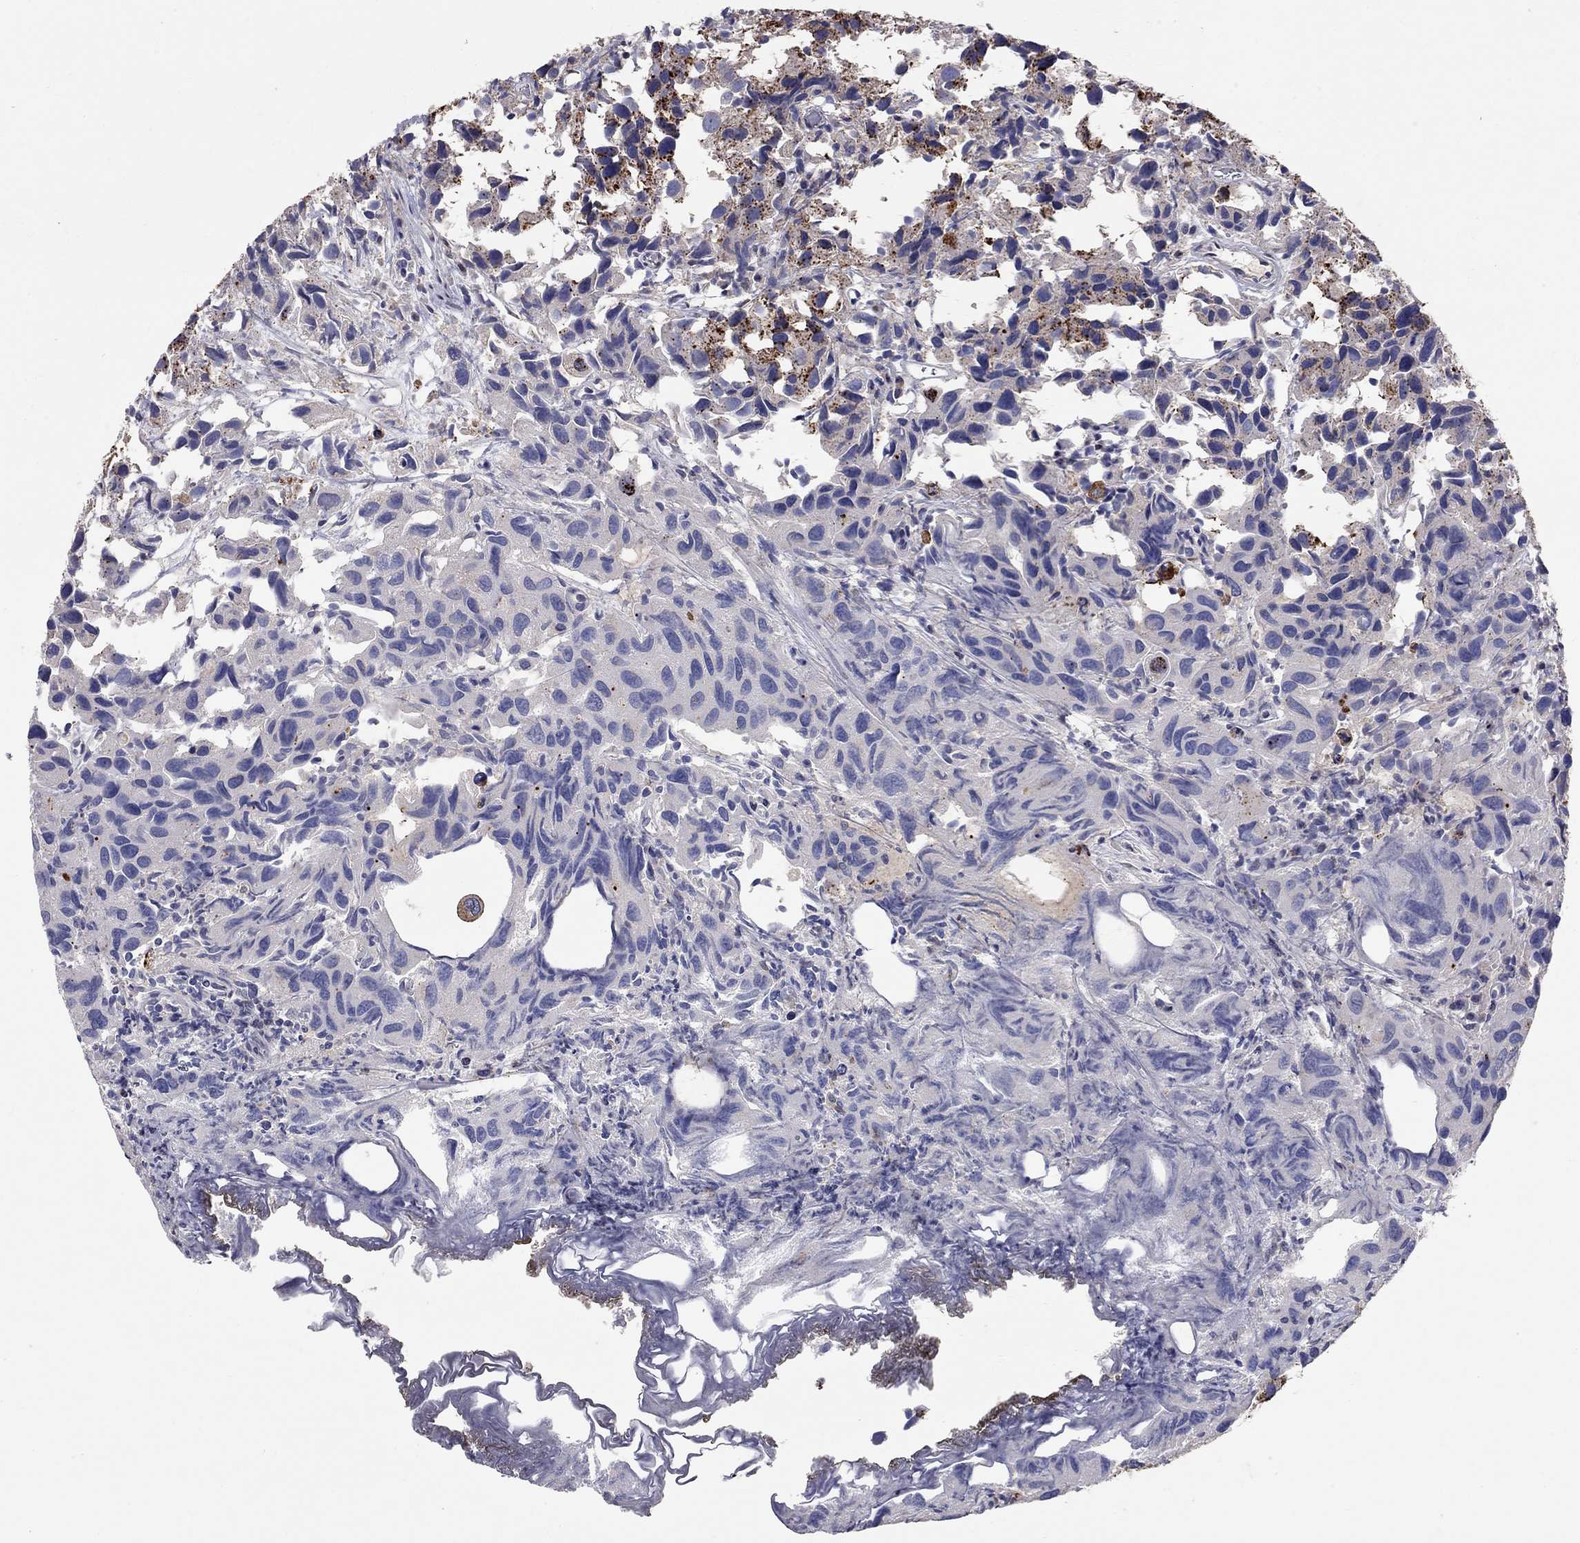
{"staining": {"intensity": "strong", "quantity": "25%-75%", "location": "cytoplasmic/membranous"}, "tissue": "urothelial cancer", "cell_type": "Tumor cells", "image_type": "cancer", "snomed": [{"axis": "morphology", "description": "Urothelial carcinoma, High grade"}, {"axis": "topography", "description": "Urinary bladder"}], "caption": "There is high levels of strong cytoplasmic/membranous positivity in tumor cells of high-grade urothelial carcinoma, as demonstrated by immunohistochemical staining (brown color).", "gene": "ERN2", "patient": {"sex": "male", "age": 79}}